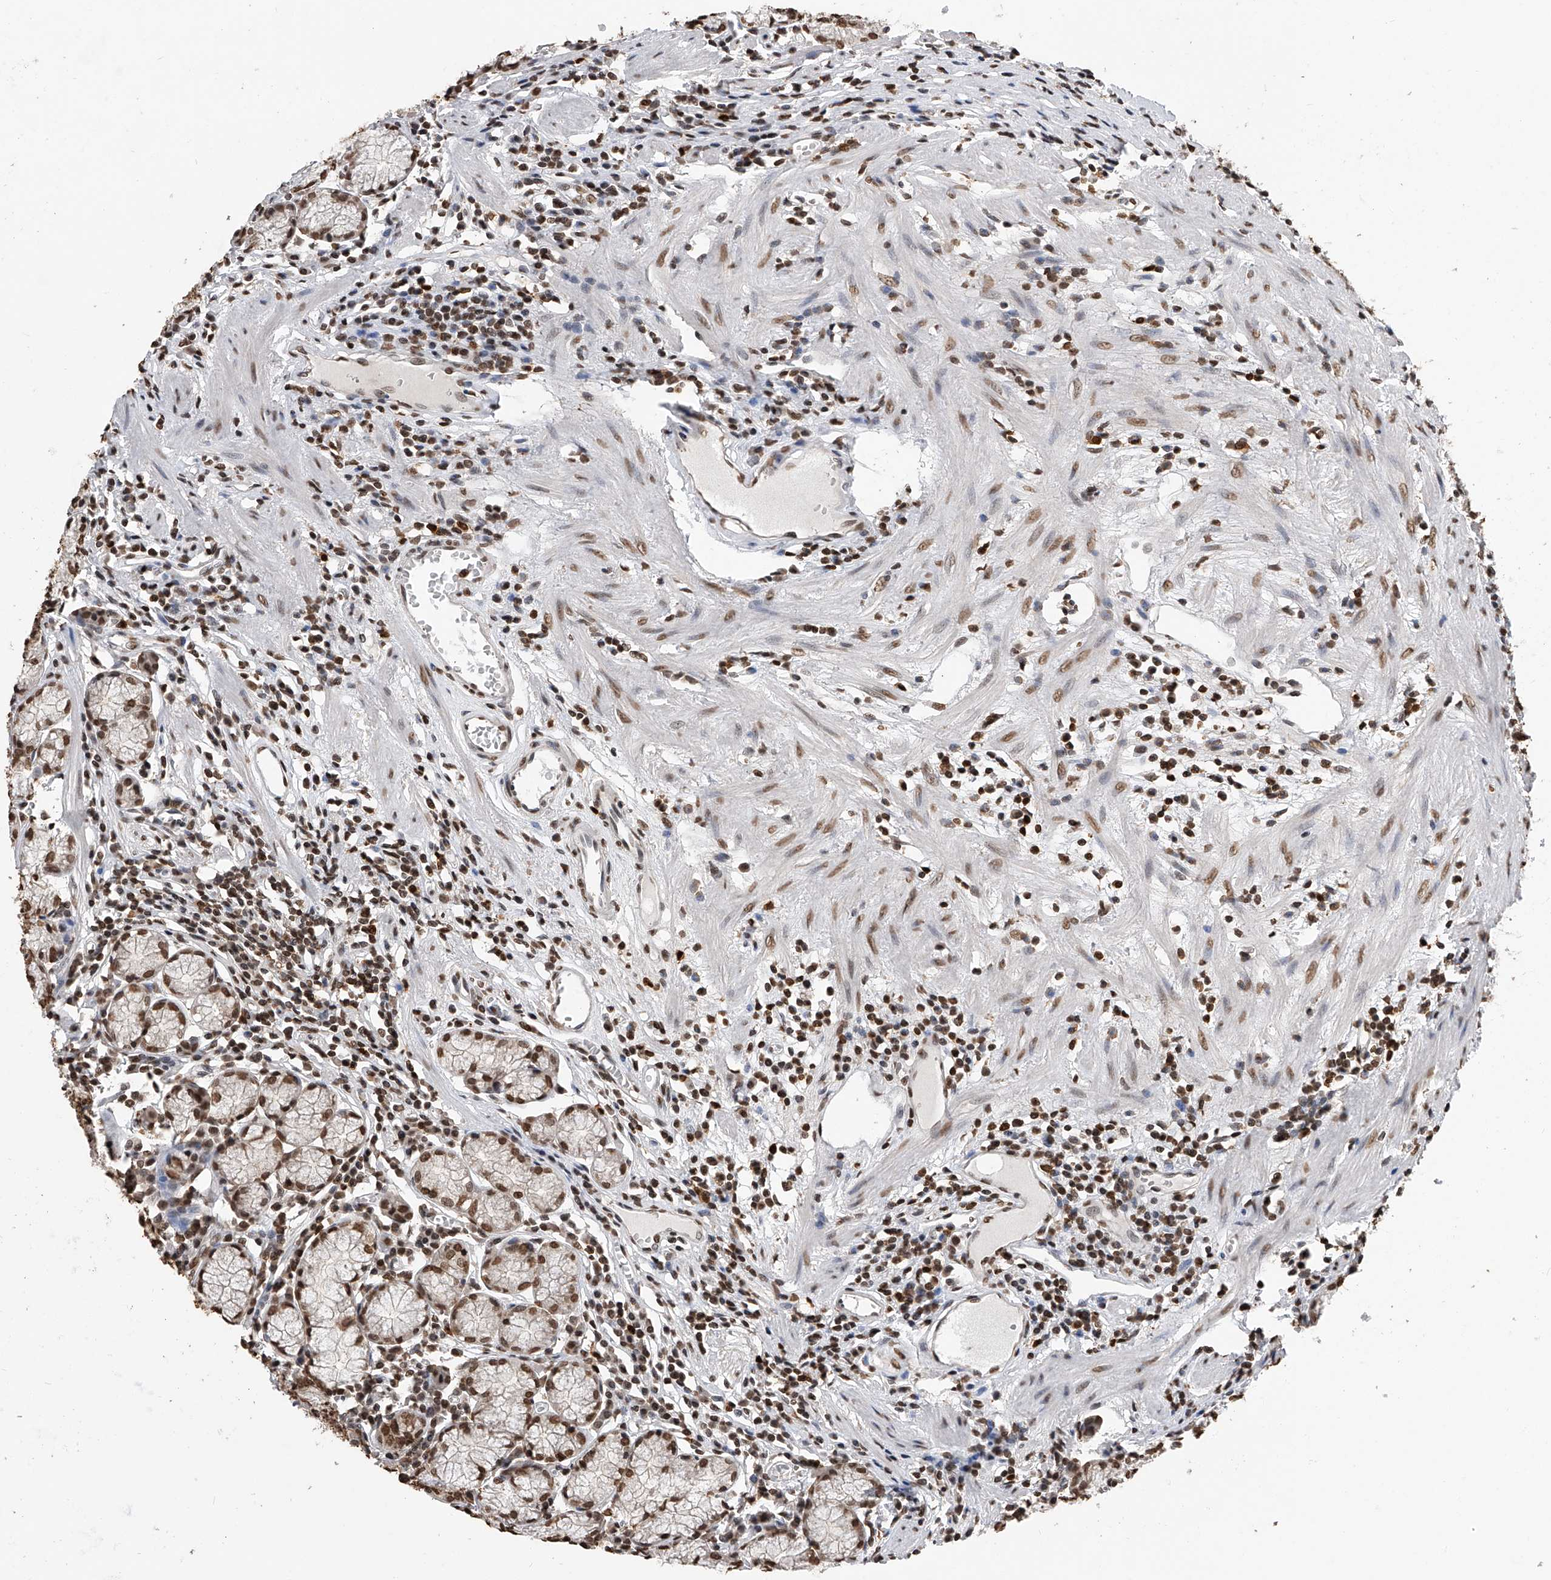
{"staining": {"intensity": "moderate", "quantity": ">75%", "location": "nuclear"}, "tissue": "stomach", "cell_type": "Glandular cells", "image_type": "normal", "snomed": [{"axis": "morphology", "description": "Normal tissue, NOS"}, {"axis": "topography", "description": "Stomach"}], "caption": "Protein analysis of unremarkable stomach shows moderate nuclear positivity in approximately >75% of glandular cells. The staining was performed using DAB (3,3'-diaminobenzidine) to visualize the protein expression in brown, while the nuclei were stained in blue with hematoxylin (Magnification: 20x).", "gene": "CFAP410", "patient": {"sex": "male", "age": 55}}